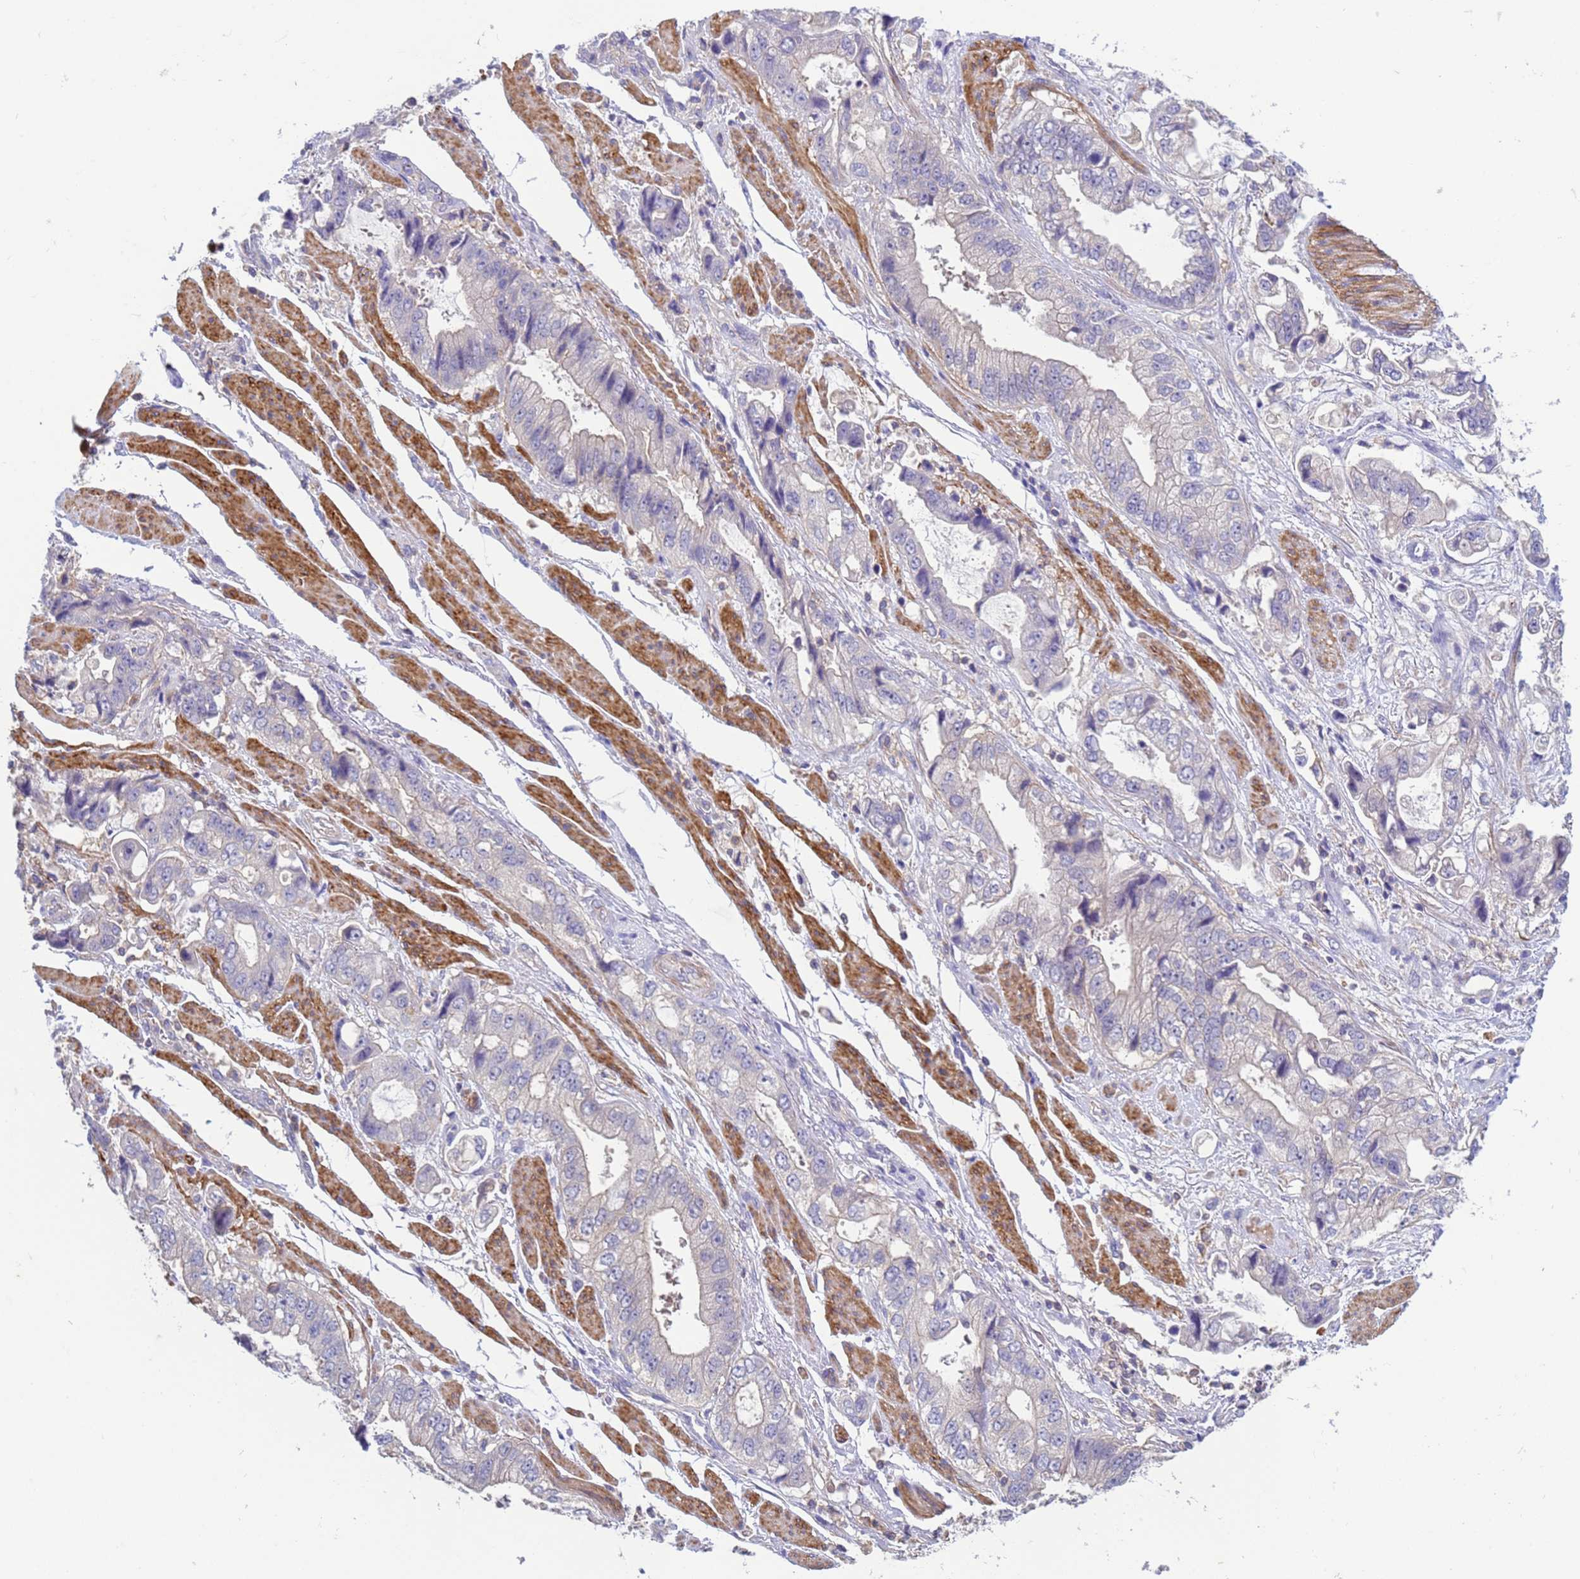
{"staining": {"intensity": "negative", "quantity": "none", "location": "none"}, "tissue": "stomach cancer", "cell_type": "Tumor cells", "image_type": "cancer", "snomed": [{"axis": "morphology", "description": "Adenocarcinoma, NOS"}, {"axis": "topography", "description": "Stomach"}], "caption": "Protein analysis of adenocarcinoma (stomach) shows no significant positivity in tumor cells. (Brightfield microscopy of DAB (3,3'-diaminobenzidine) immunohistochemistry at high magnification).", "gene": "KLHL13", "patient": {"sex": "male", "age": 62}}